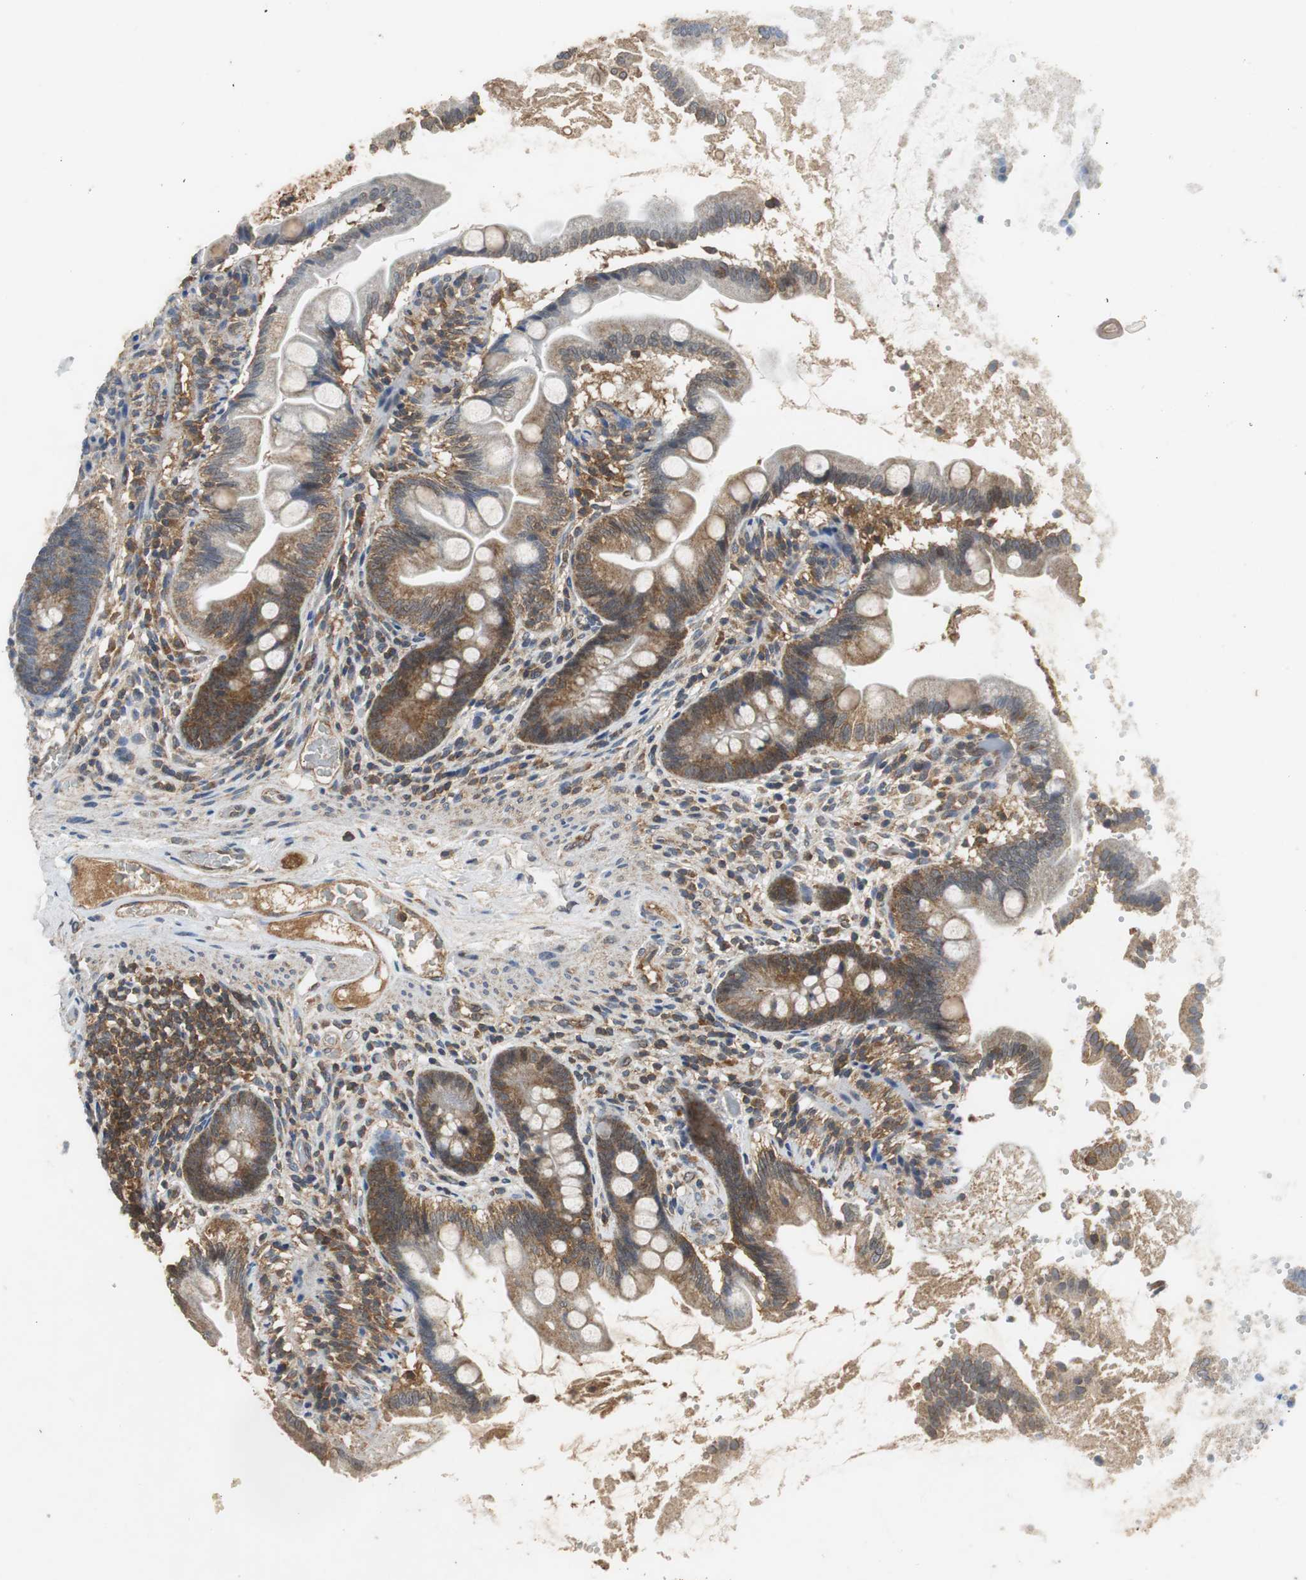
{"staining": {"intensity": "strong", "quantity": ">75%", "location": "cytoplasmic/membranous"}, "tissue": "small intestine", "cell_type": "Glandular cells", "image_type": "normal", "snomed": [{"axis": "morphology", "description": "Normal tissue, NOS"}, {"axis": "topography", "description": "Small intestine"}], "caption": "Immunohistochemistry (DAB) staining of normal human small intestine shows strong cytoplasmic/membranous protein positivity in approximately >75% of glandular cells.", "gene": "VBP1", "patient": {"sex": "female", "age": 56}}